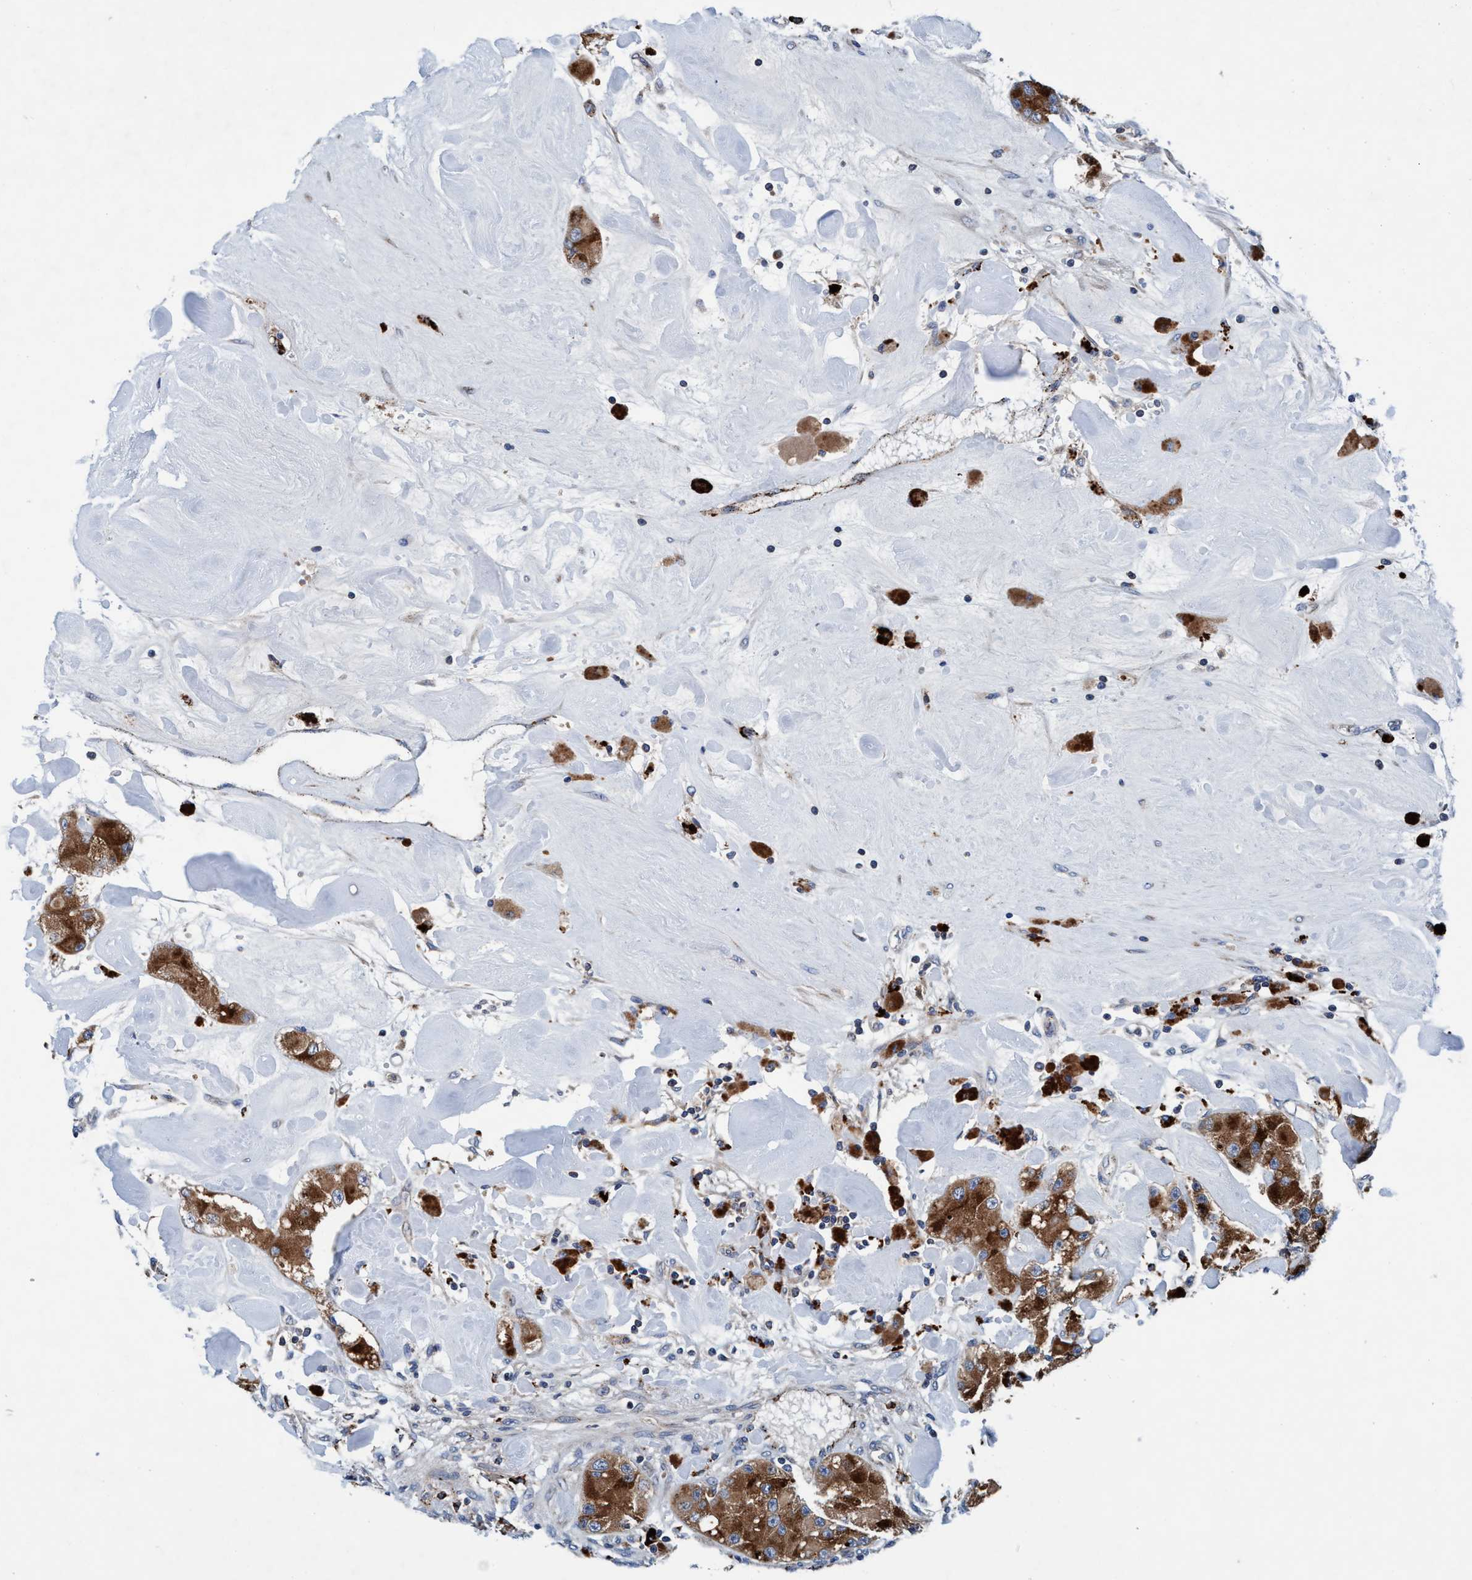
{"staining": {"intensity": "strong", "quantity": ">75%", "location": "cytoplasmic/membranous"}, "tissue": "carcinoid", "cell_type": "Tumor cells", "image_type": "cancer", "snomed": [{"axis": "morphology", "description": "Carcinoid, malignant, NOS"}, {"axis": "topography", "description": "Pancreas"}], "caption": "An IHC photomicrograph of tumor tissue is shown. Protein staining in brown shows strong cytoplasmic/membranous positivity in carcinoid (malignant) within tumor cells. Using DAB (brown) and hematoxylin (blue) stains, captured at high magnification using brightfield microscopy.", "gene": "ENDOG", "patient": {"sex": "male", "age": 41}}